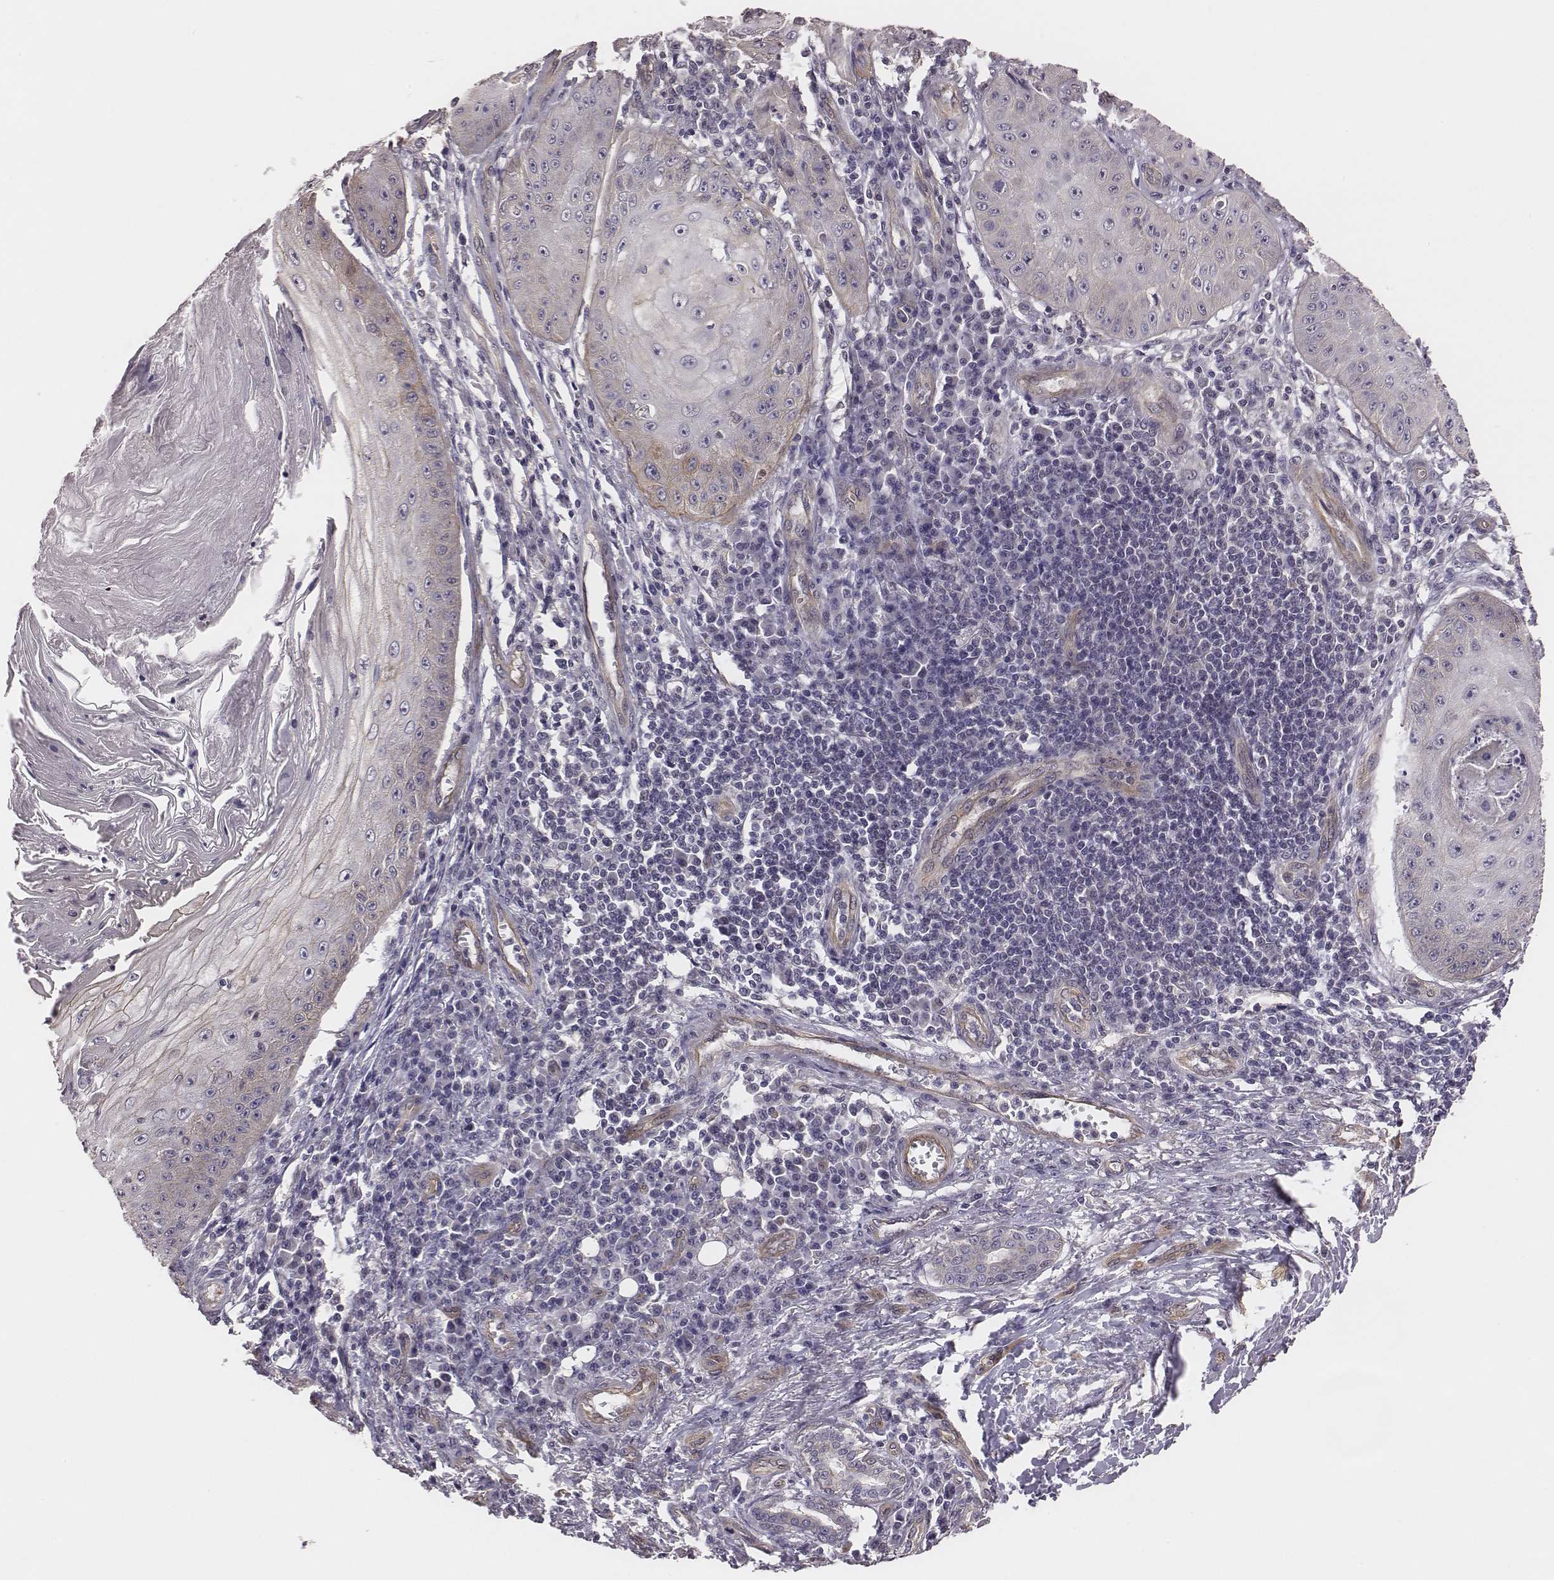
{"staining": {"intensity": "negative", "quantity": "none", "location": "none"}, "tissue": "skin cancer", "cell_type": "Tumor cells", "image_type": "cancer", "snomed": [{"axis": "morphology", "description": "Squamous cell carcinoma, NOS"}, {"axis": "topography", "description": "Skin"}], "caption": "Human skin squamous cell carcinoma stained for a protein using IHC displays no expression in tumor cells.", "gene": "SCARF1", "patient": {"sex": "male", "age": 70}}